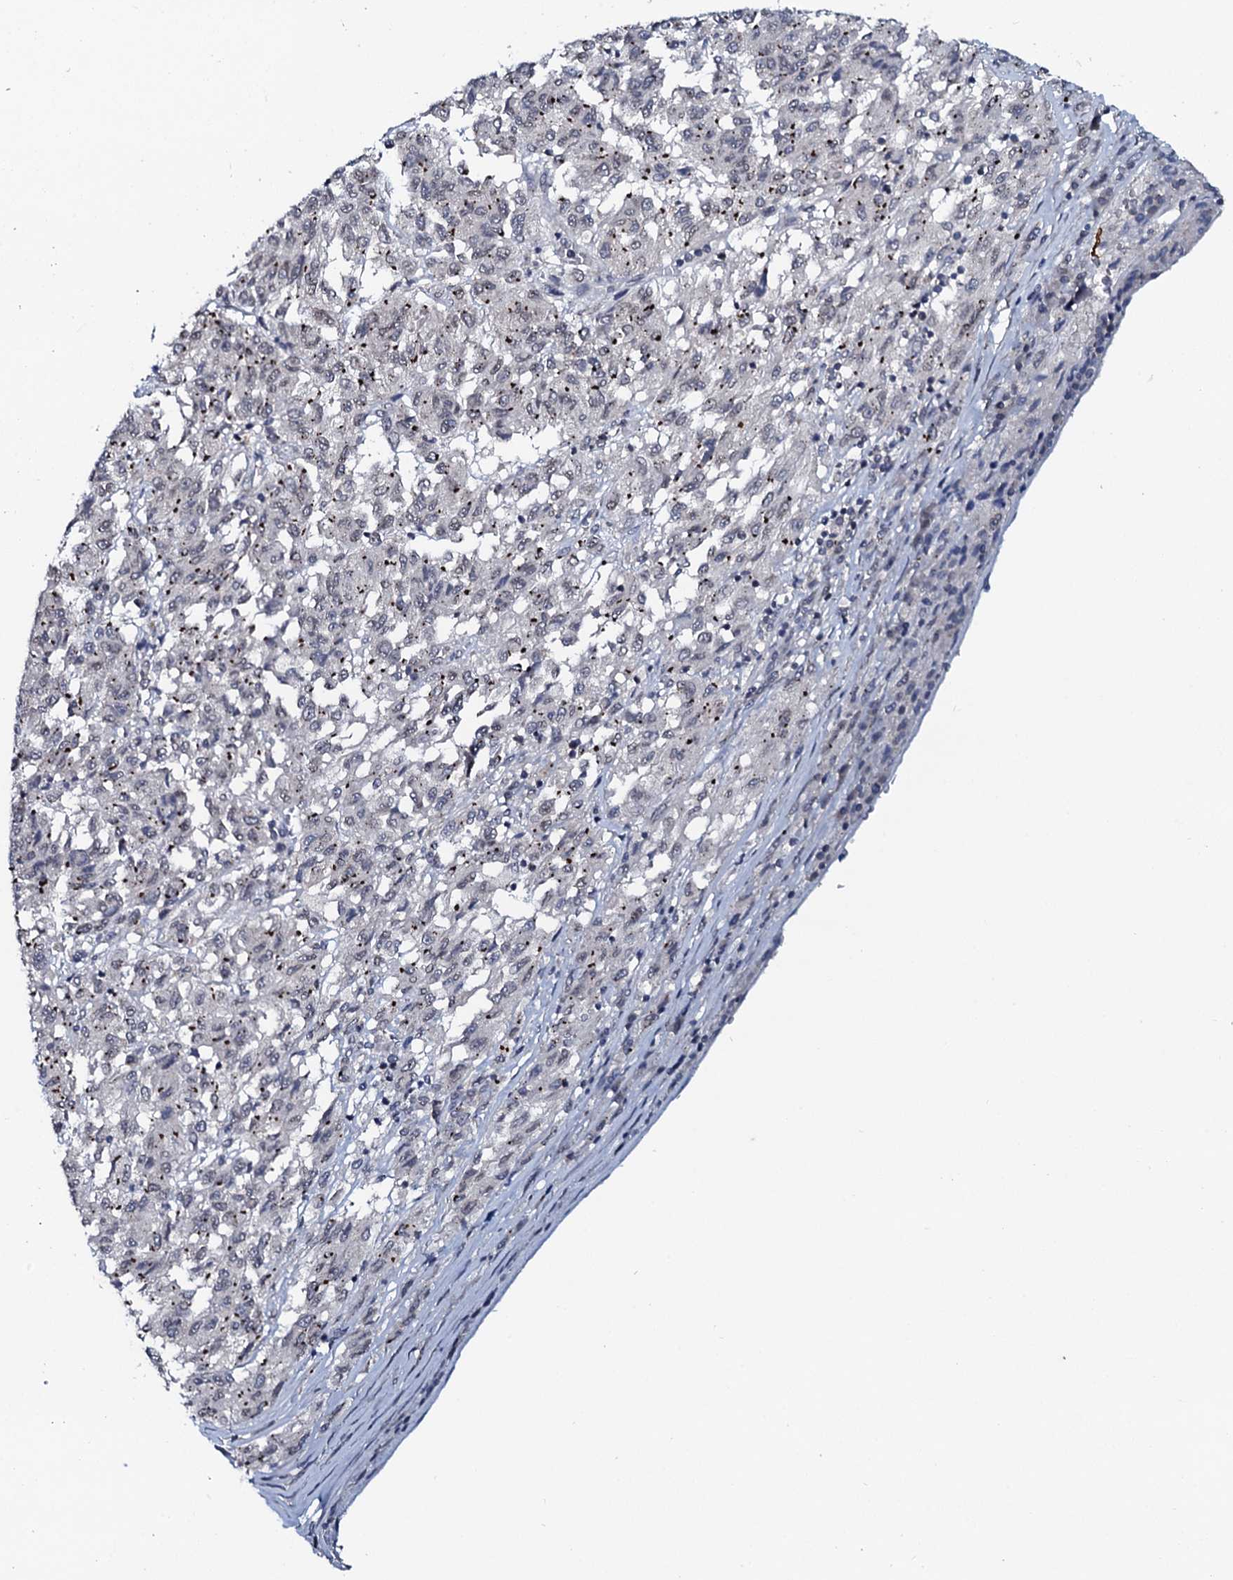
{"staining": {"intensity": "strong", "quantity": "25%-75%", "location": "cytoplasmic/membranous"}, "tissue": "melanoma", "cell_type": "Tumor cells", "image_type": "cancer", "snomed": [{"axis": "morphology", "description": "Malignant melanoma, Metastatic site"}, {"axis": "topography", "description": "Lung"}], "caption": "This is an image of immunohistochemistry (IHC) staining of malignant melanoma (metastatic site), which shows strong expression in the cytoplasmic/membranous of tumor cells.", "gene": "SNTA1", "patient": {"sex": "male", "age": 64}}